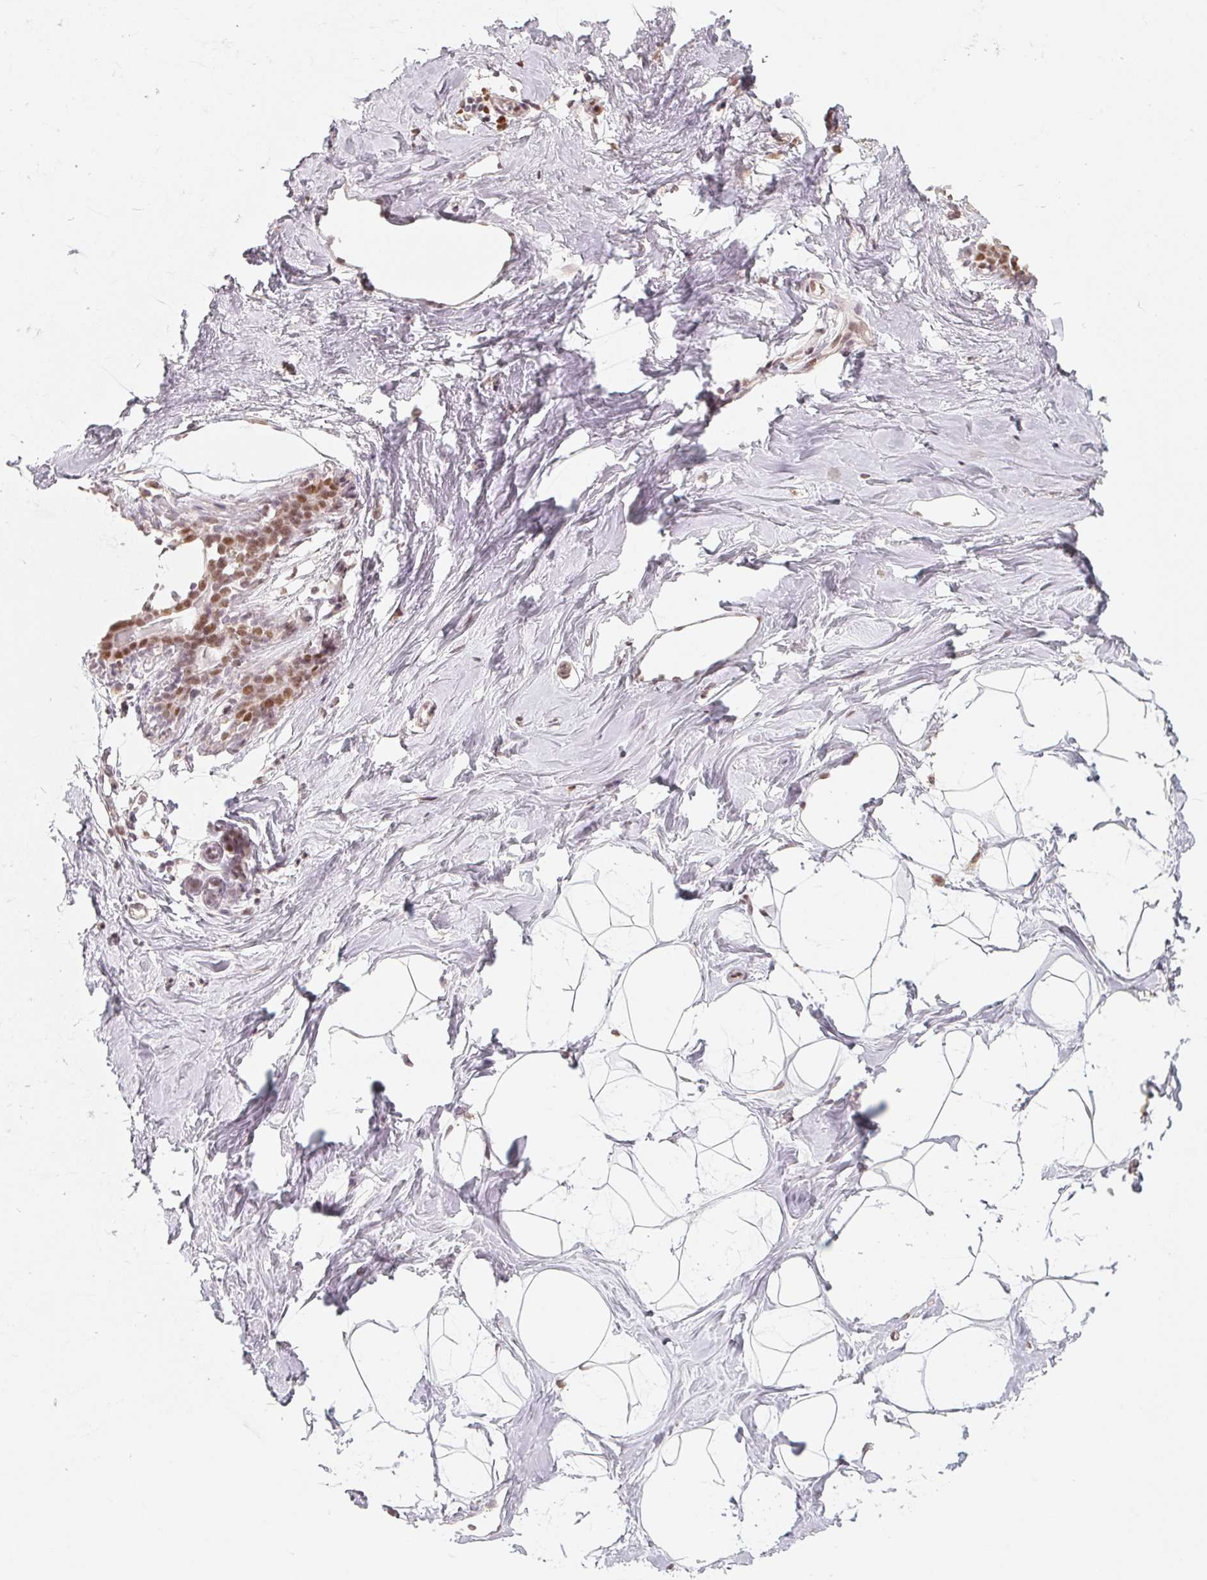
{"staining": {"intensity": "negative", "quantity": "none", "location": "none"}, "tissue": "breast", "cell_type": "Adipocytes", "image_type": "normal", "snomed": [{"axis": "morphology", "description": "Normal tissue, NOS"}, {"axis": "topography", "description": "Breast"}], "caption": "Histopathology image shows no protein positivity in adipocytes of unremarkable breast.", "gene": "CCDC138", "patient": {"sex": "female", "age": 32}}